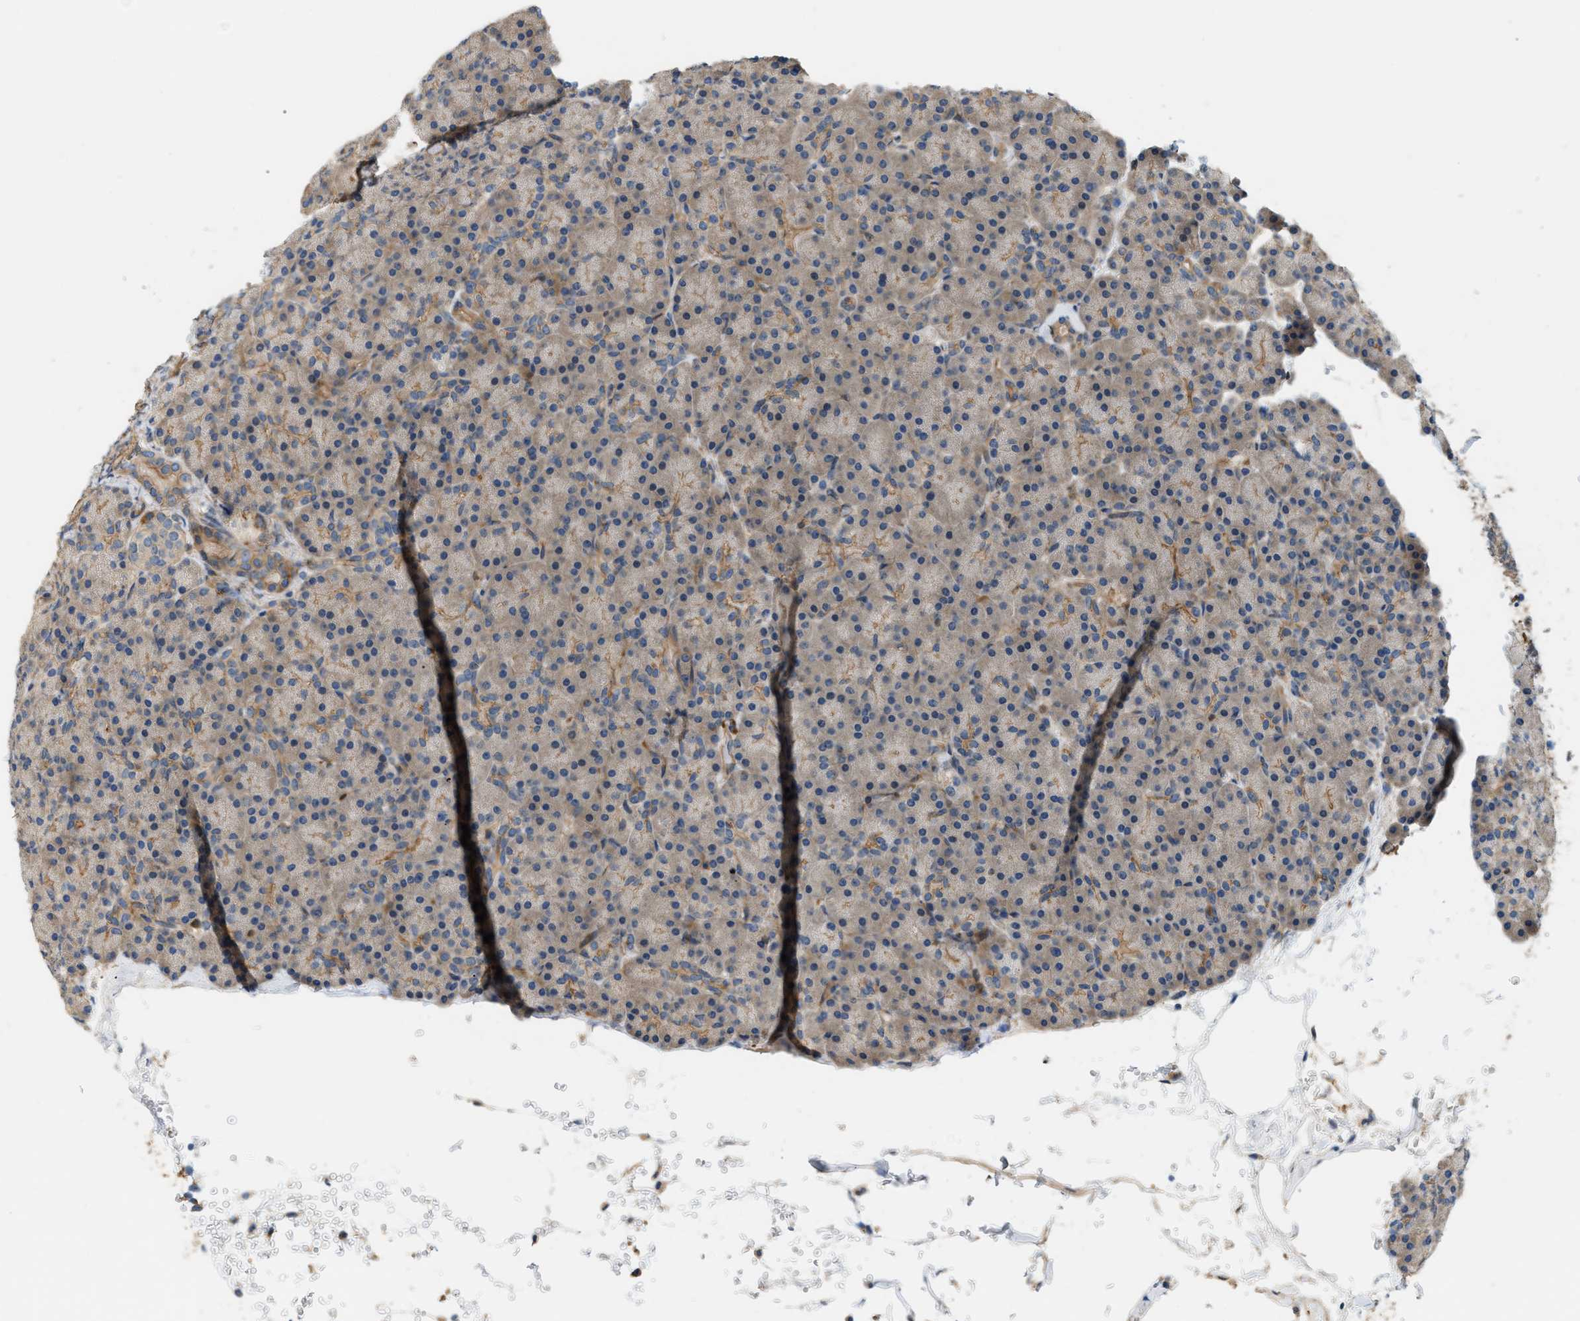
{"staining": {"intensity": "moderate", "quantity": ">75%", "location": "cytoplasmic/membranous"}, "tissue": "pancreas", "cell_type": "Exocrine glandular cells", "image_type": "normal", "snomed": [{"axis": "morphology", "description": "Normal tissue, NOS"}, {"axis": "topography", "description": "Pancreas"}], "caption": "A medium amount of moderate cytoplasmic/membranous positivity is appreciated in approximately >75% of exocrine glandular cells in unremarkable pancreas.", "gene": "BTN3A2", "patient": {"sex": "female", "age": 43}}